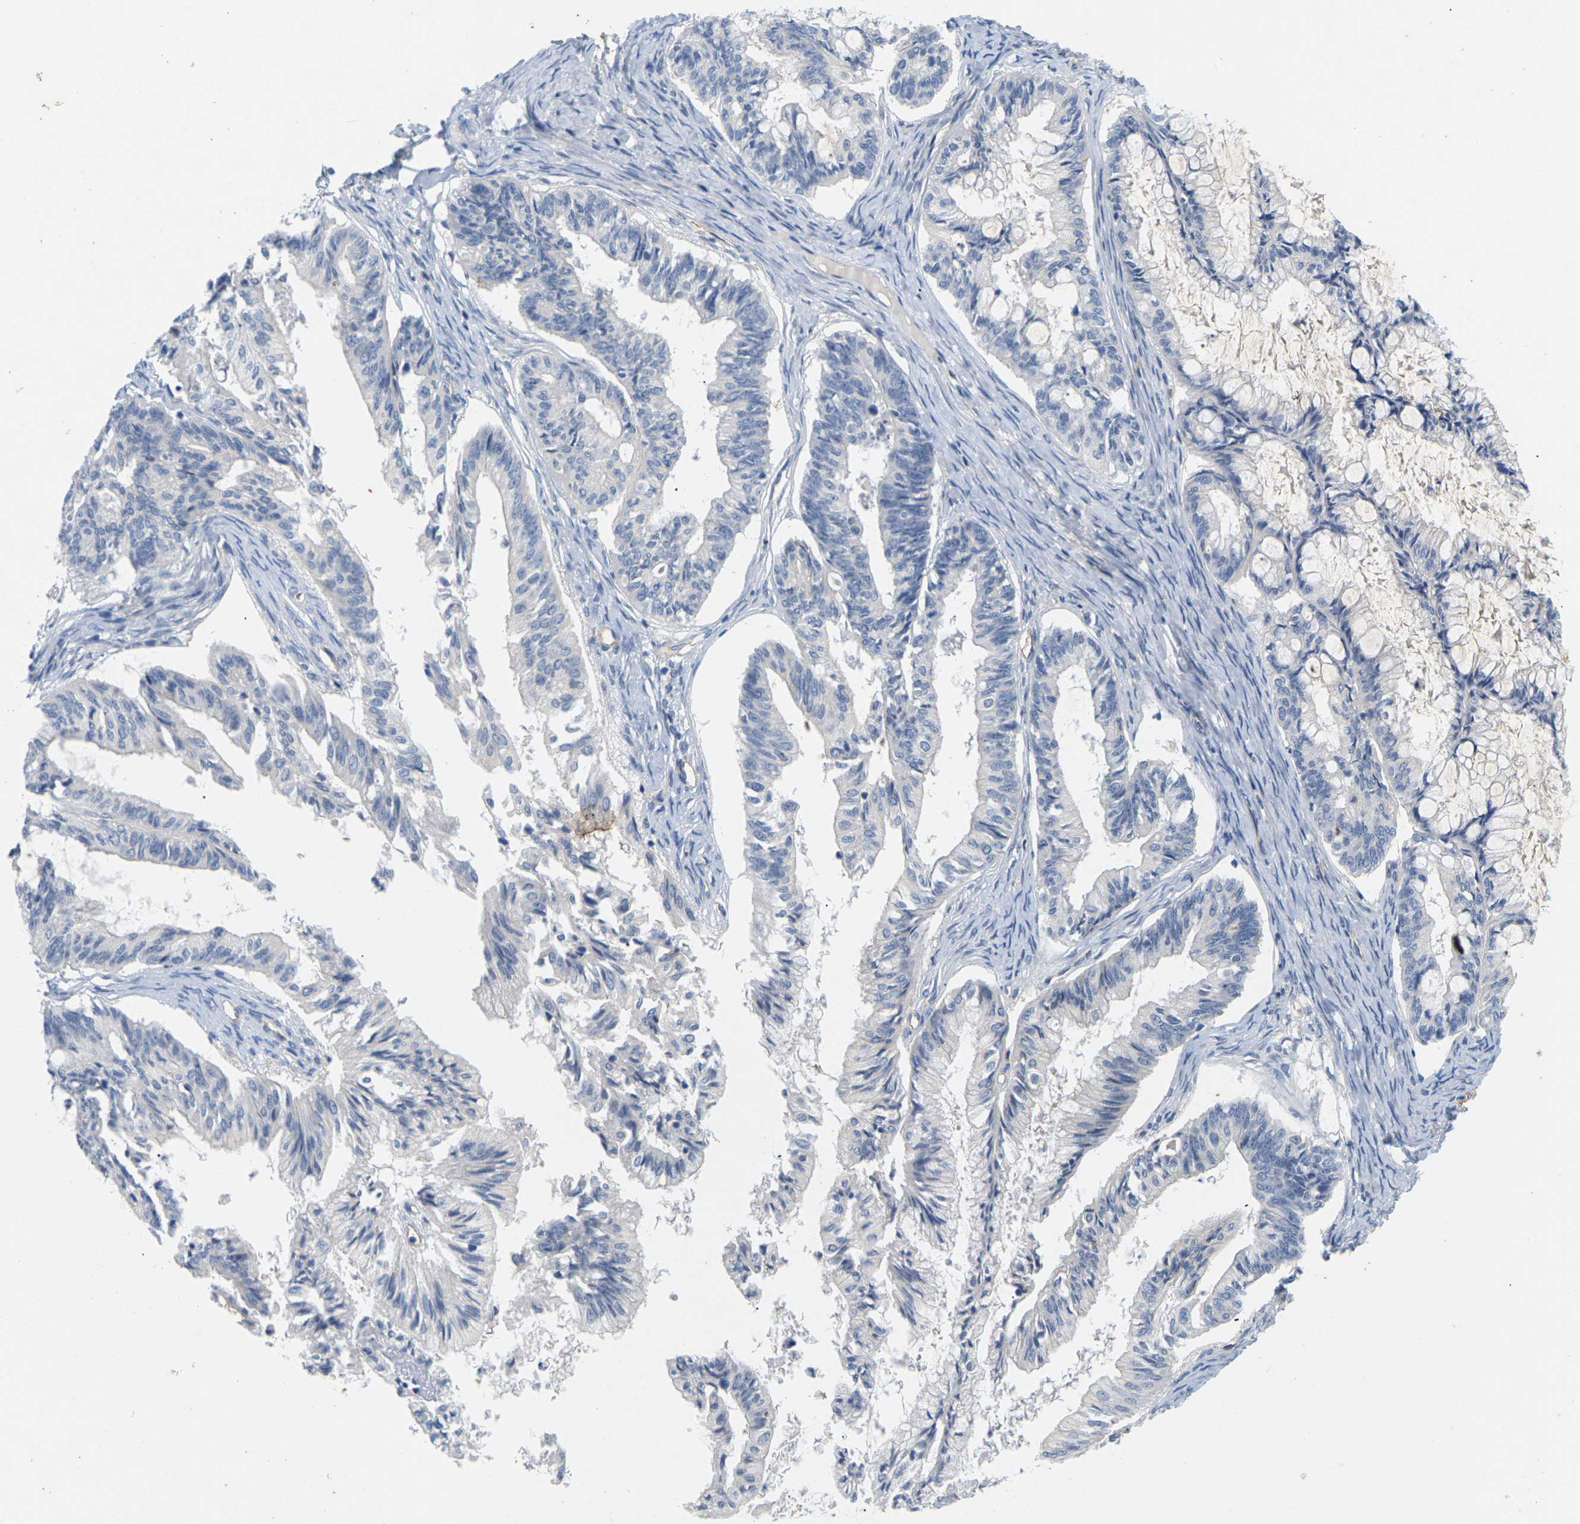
{"staining": {"intensity": "negative", "quantity": "none", "location": "none"}, "tissue": "ovarian cancer", "cell_type": "Tumor cells", "image_type": "cancer", "snomed": [{"axis": "morphology", "description": "Cystadenocarcinoma, mucinous, NOS"}, {"axis": "topography", "description": "Ovary"}], "caption": "Immunohistochemistry of ovarian mucinous cystadenocarcinoma reveals no expression in tumor cells.", "gene": "ITGA5", "patient": {"sex": "female", "age": 57}}